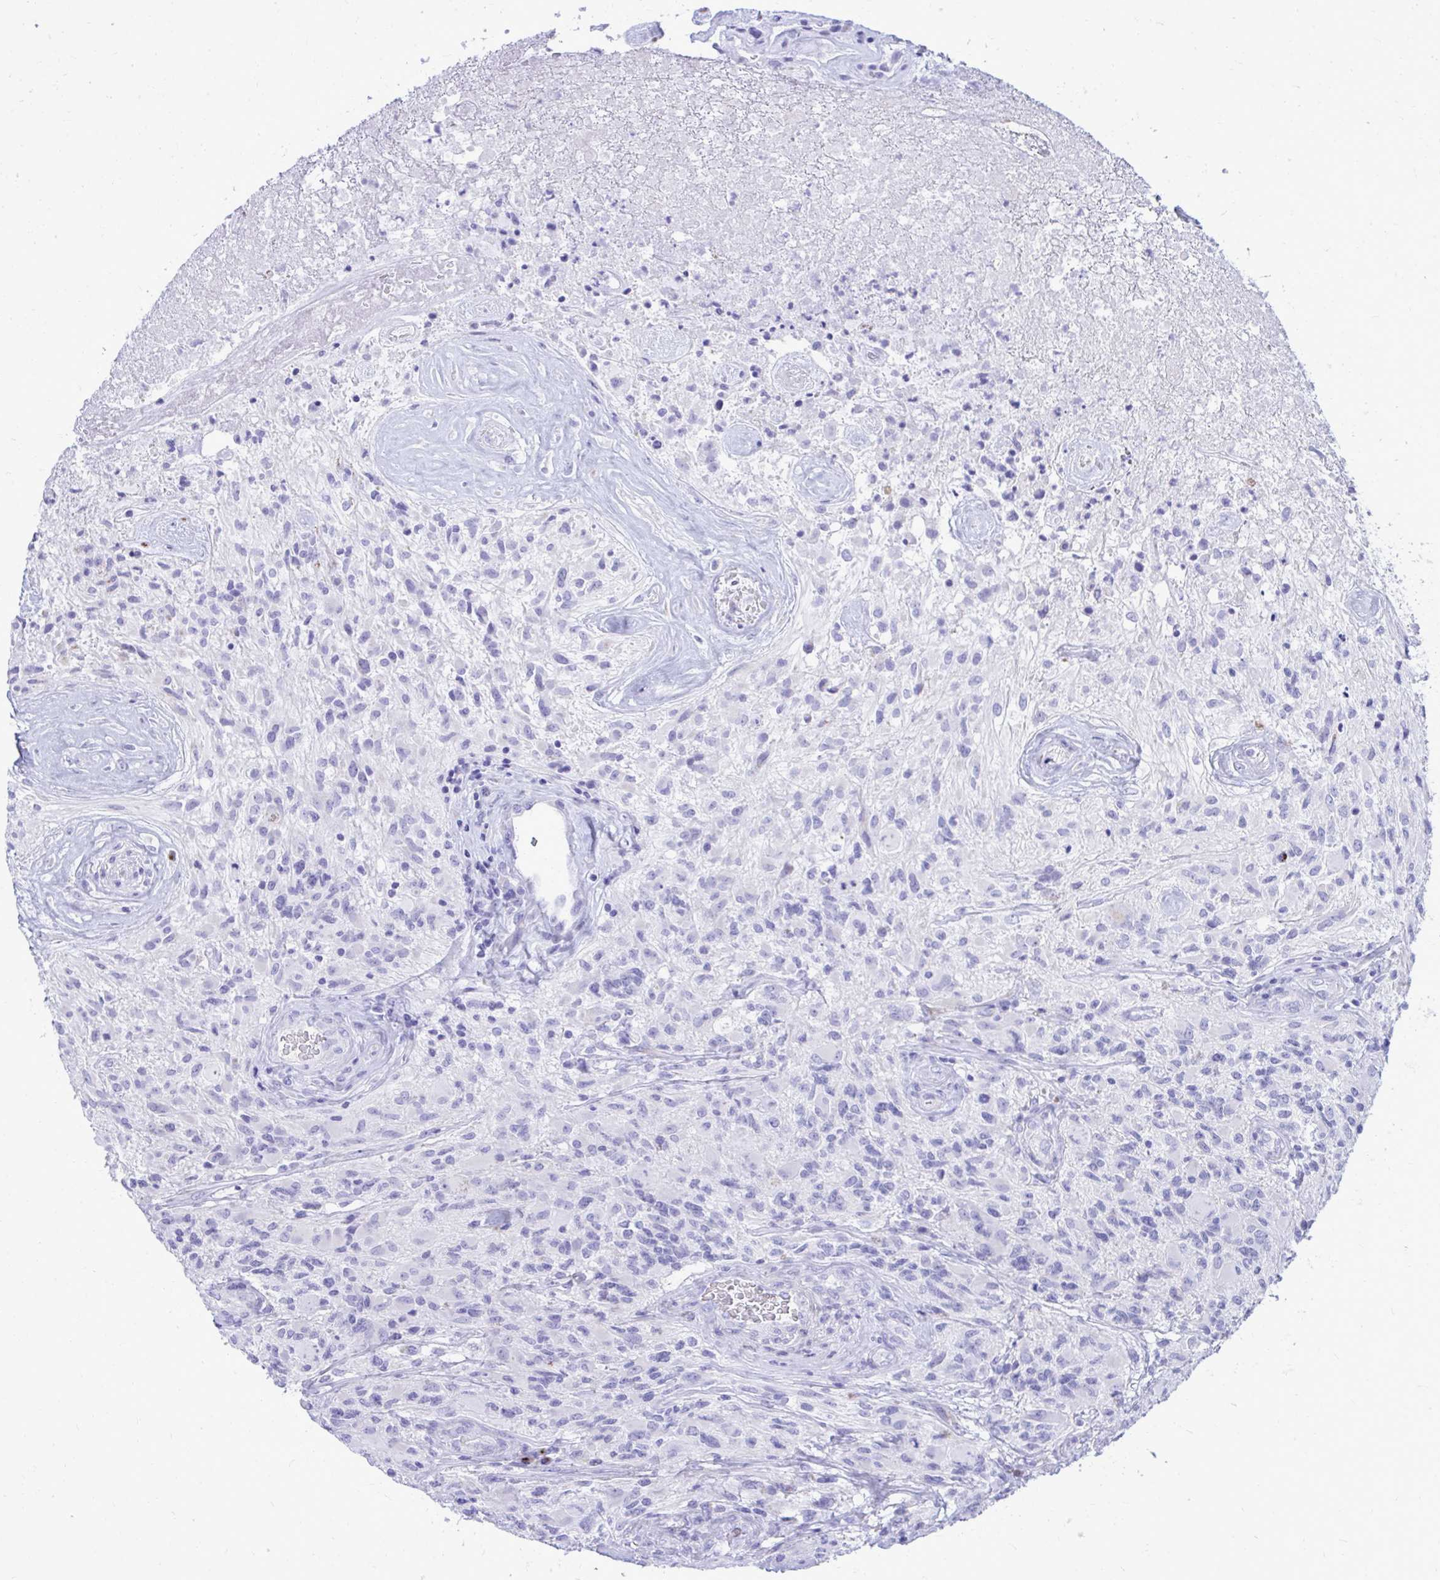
{"staining": {"intensity": "negative", "quantity": "none", "location": "none"}, "tissue": "glioma", "cell_type": "Tumor cells", "image_type": "cancer", "snomed": [{"axis": "morphology", "description": "Glioma, malignant, High grade"}, {"axis": "topography", "description": "Brain"}], "caption": "A micrograph of human glioma is negative for staining in tumor cells.", "gene": "ANKDD1B", "patient": {"sex": "female", "age": 65}}